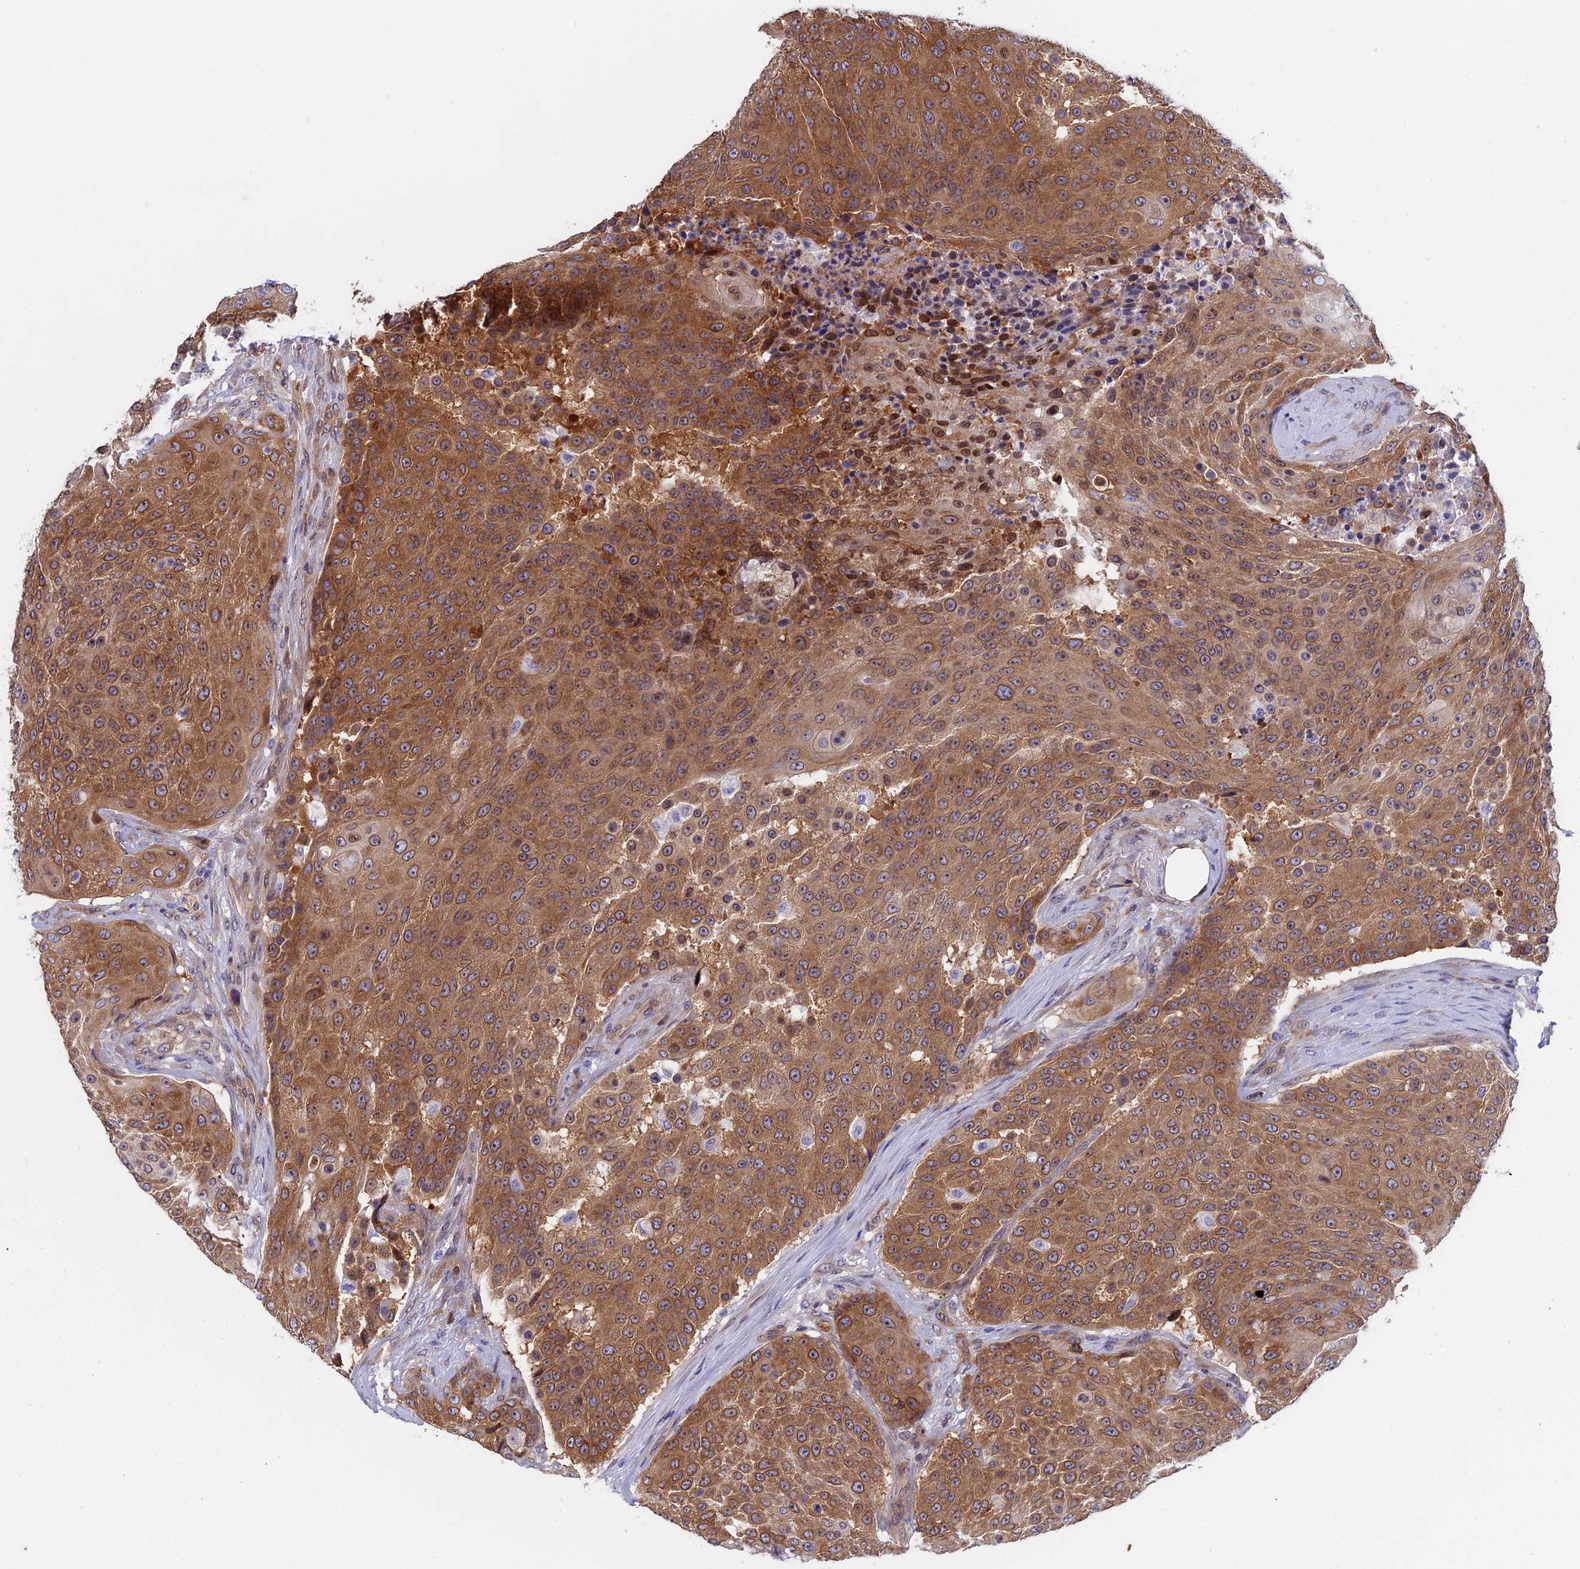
{"staining": {"intensity": "moderate", "quantity": ">75%", "location": "cytoplasmic/membranous"}, "tissue": "urothelial cancer", "cell_type": "Tumor cells", "image_type": "cancer", "snomed": [{"axis": "morphology", "description": "Urothelial carcinoma, High grade"}, {"axis": "topography", "description": "Urinary bladder"}], "caption": "Urothelial cancer stained for a protein exhibits moderate cytoplasmic/membranous positivity in tumor cells.", "gene": "NAA10", "patient": {"sex": "female", "age": 63}}